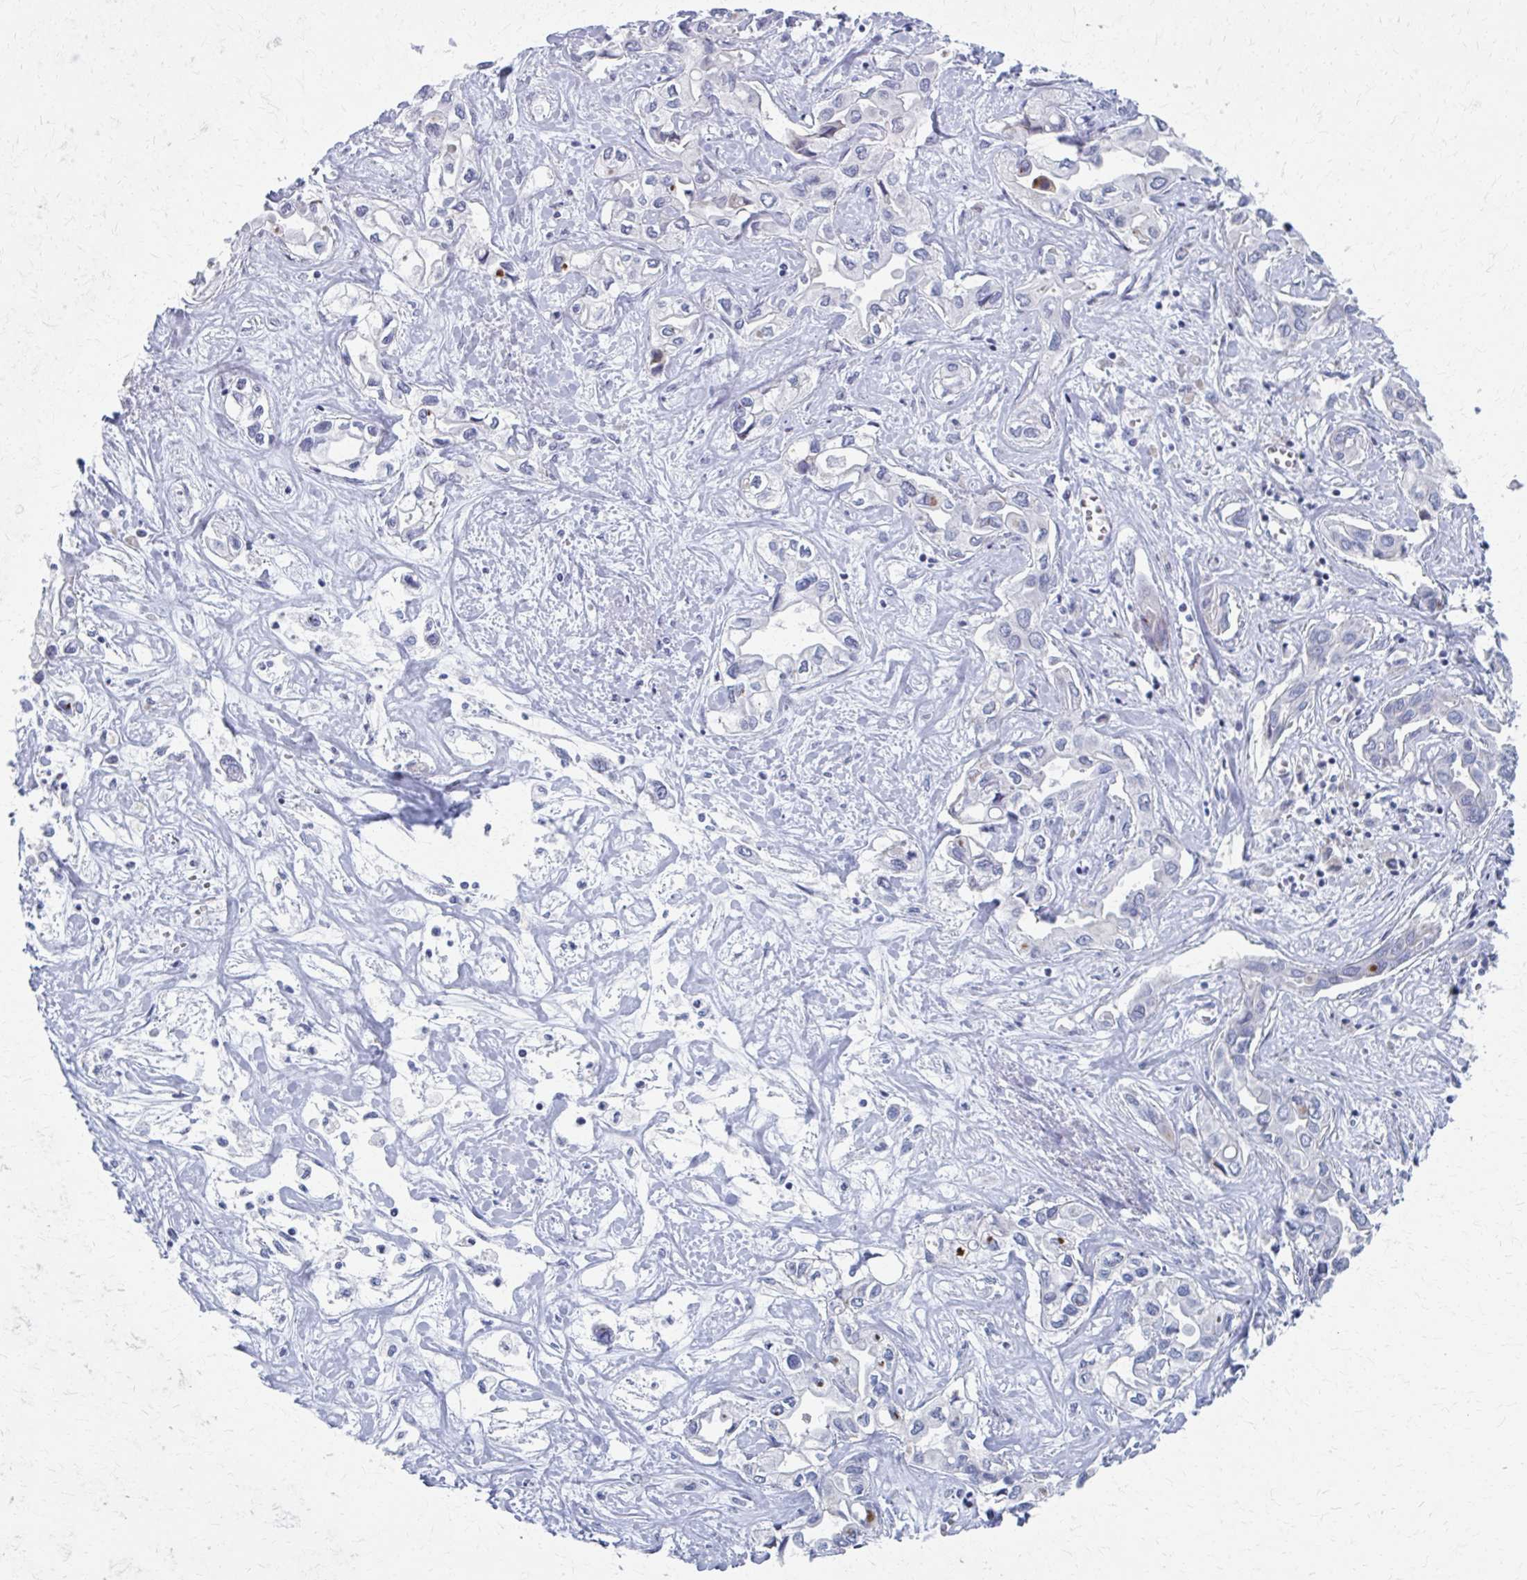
{"staining": {"intensity": "negative", "quantity": "none", "location": "none"}, "tissue": "liver cancer", "cell_type": "Tumor cells", "image_type": "cancer", "snomed": [{"axis": "morphology", "description": "Cholangiocarcinoma"}, {"axis": "topography", "description": "Liver"}], "caption": "Histopathology image shows no significant protein expression in tumor cells of cholangiocarcinoma (liver).", "gene": "ABHD16B", "patient": {"sex": "female", "age": 64}}